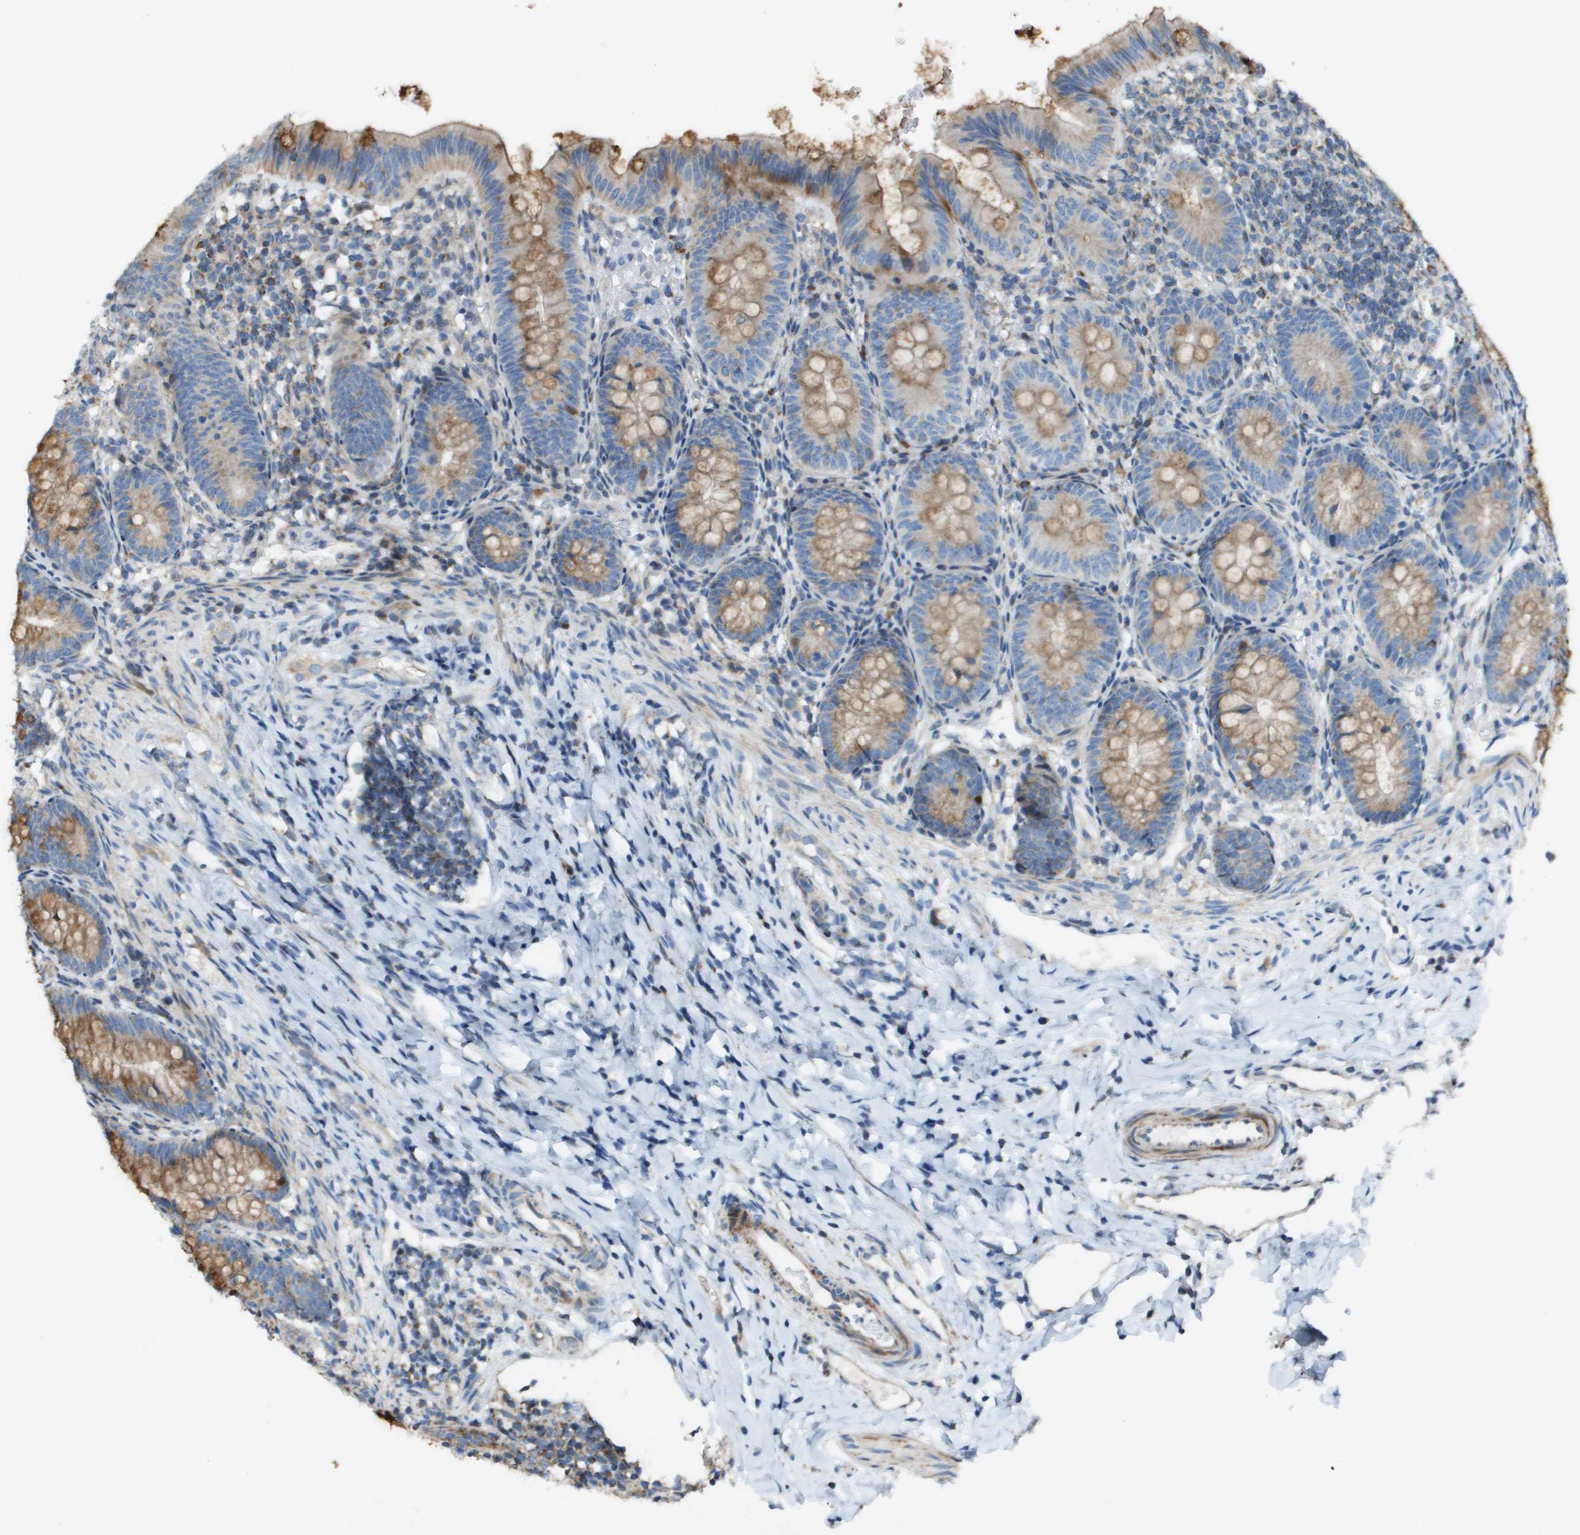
{"staining": {"intensity": "moderate", "quantity": ">75%", "location": "cytoplasmic/membranous"}, "tissue": "appendix", "cell_type": "Glandular cells", "image_type": "normal", "snomed": [{"axis": "morphology", "description": "Normal tissue, NOS"}, {"axis": "topography", "description": "Appendix"}], "caption": "A histopathology image of appendix stained for a protein reveals moderate cytoplasmic/membranous brown staining in glandular cells. The staining was performed using DAB (3,3'-diaminobenzidine), with brown indicating positive protein expression. Nuclei are stained blue with hematoxylin.", "gene": "MGAT3", "patient": {"sex": "male", "age": 1}}